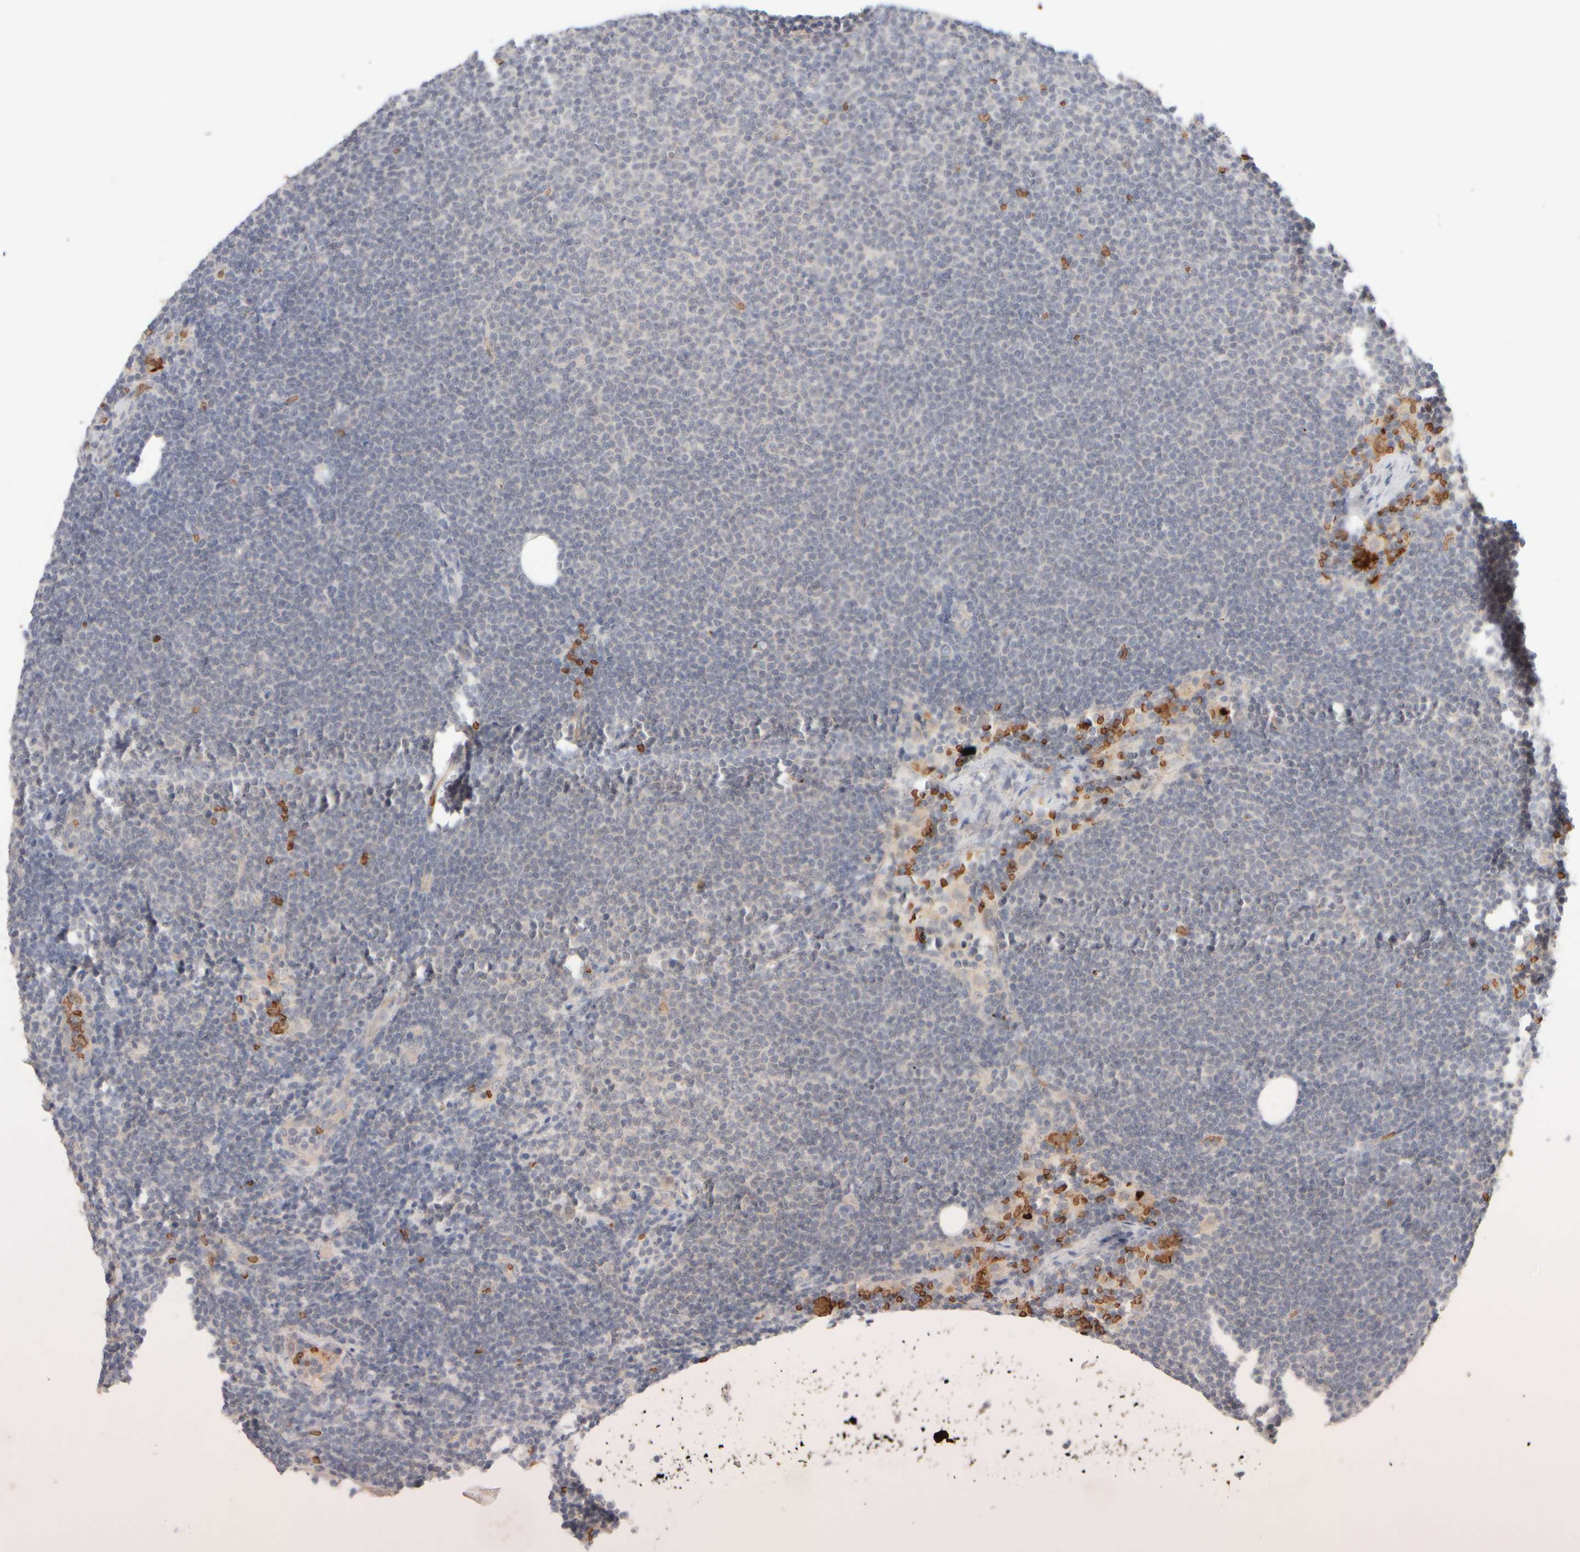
{"staining": {"intensity": "negative", "quantity": "none", "location": "none"}, "tissue": "lymphoma", "cell_type": "Tumor cells", "image_type": "cancer", "snomed": [{"axis": "morphology", "description": "Malignant lymphoma, non-Hodgkin's type, Low grade"}, {"axis": "topography", "description": "Lymph node"}], "caption": "A micrograph of lymphoma stained for a protein demonstrates no brown staining in tumor cells.", "gene": "MST1", "patient": {"sex": "female", "age": 53}}